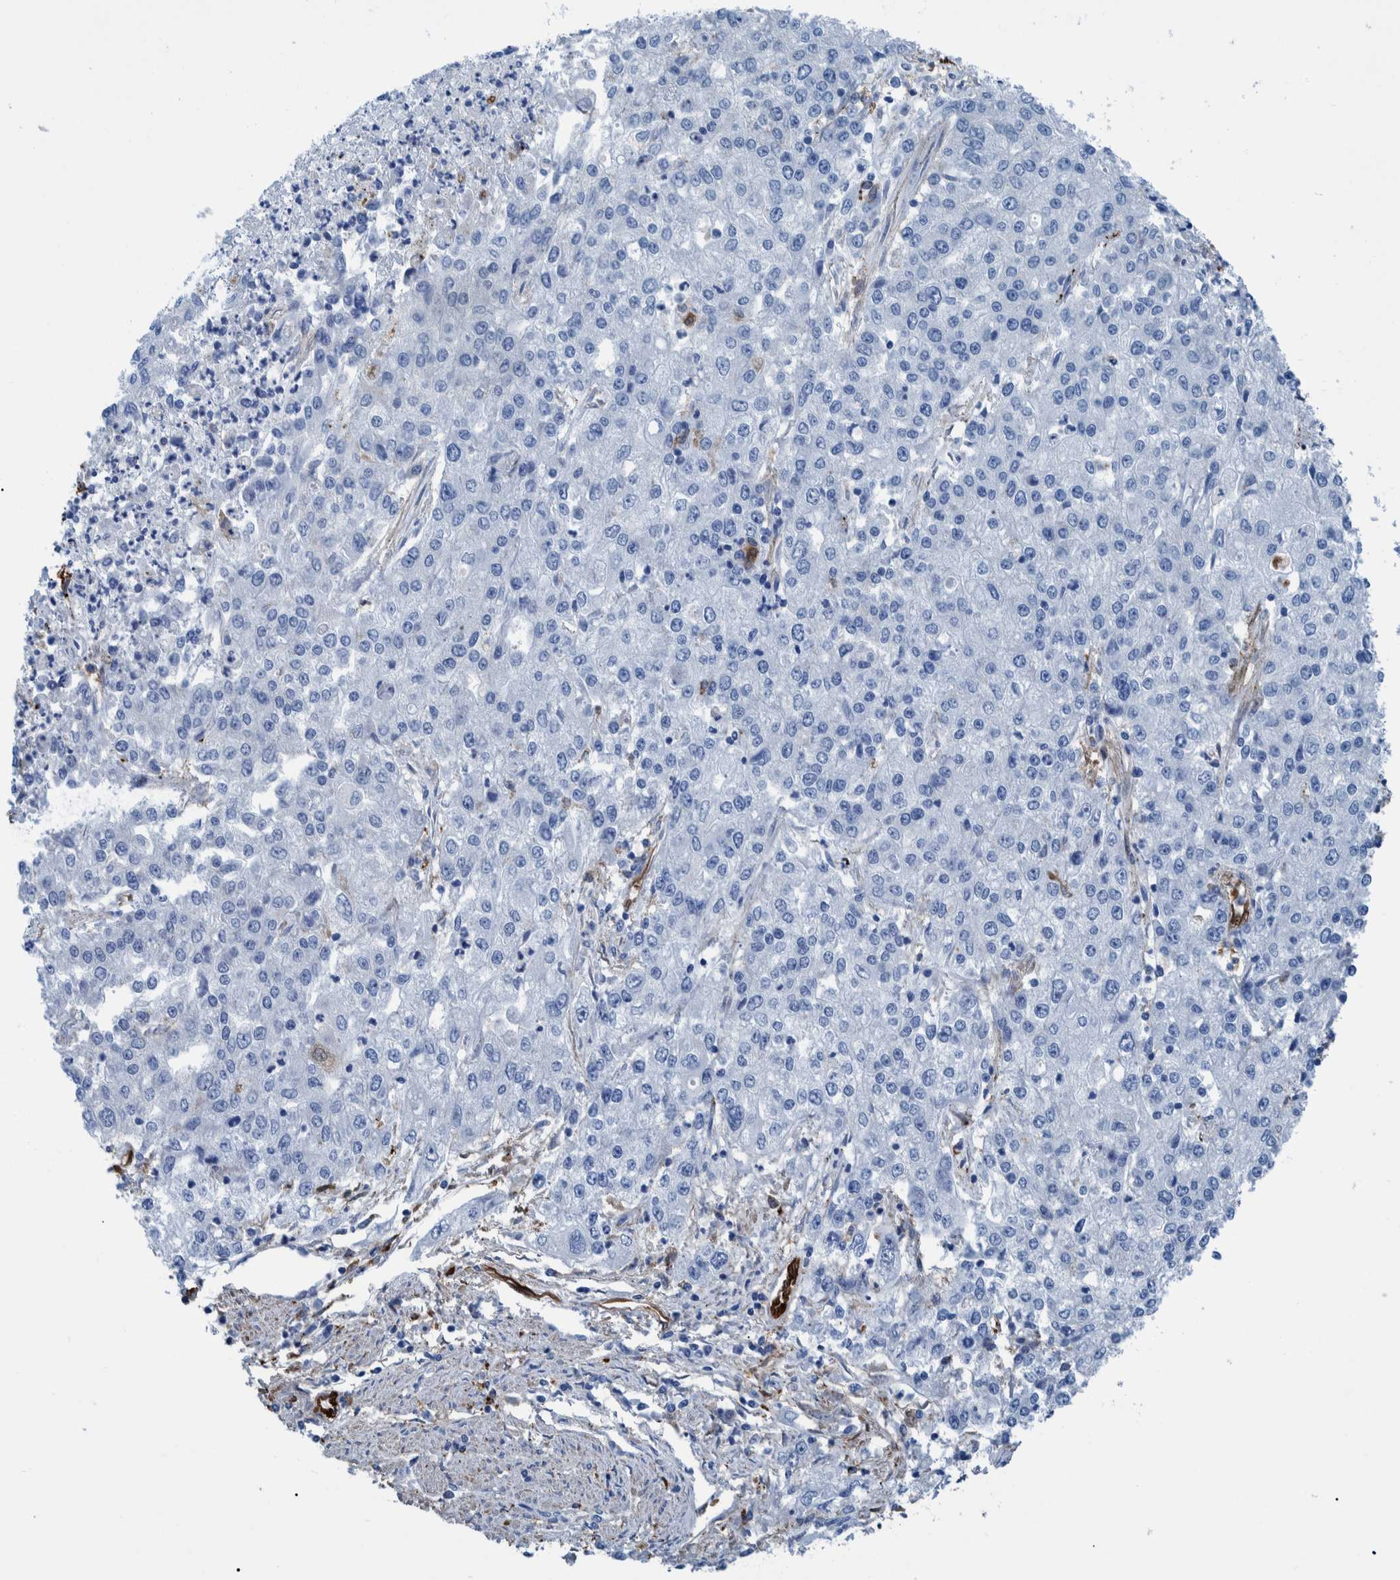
{"staining": {"intensity": "negative", "quantity": "none", "location": "none"}, "tissue": "endometrial cancer", "cell_type": "Tumor cells", "image_type": "cancer", "snomed": [{"axis": "morphology", "description": "Adenocarcinoma, NOS"}, {"axis": "topography", "description": "Endometrium"}], "caption": "Tumor cells show no significant protein expression in endometrial cancer.", "gene": "IDO1", "patient": {"sex": "female", "age": 49}}